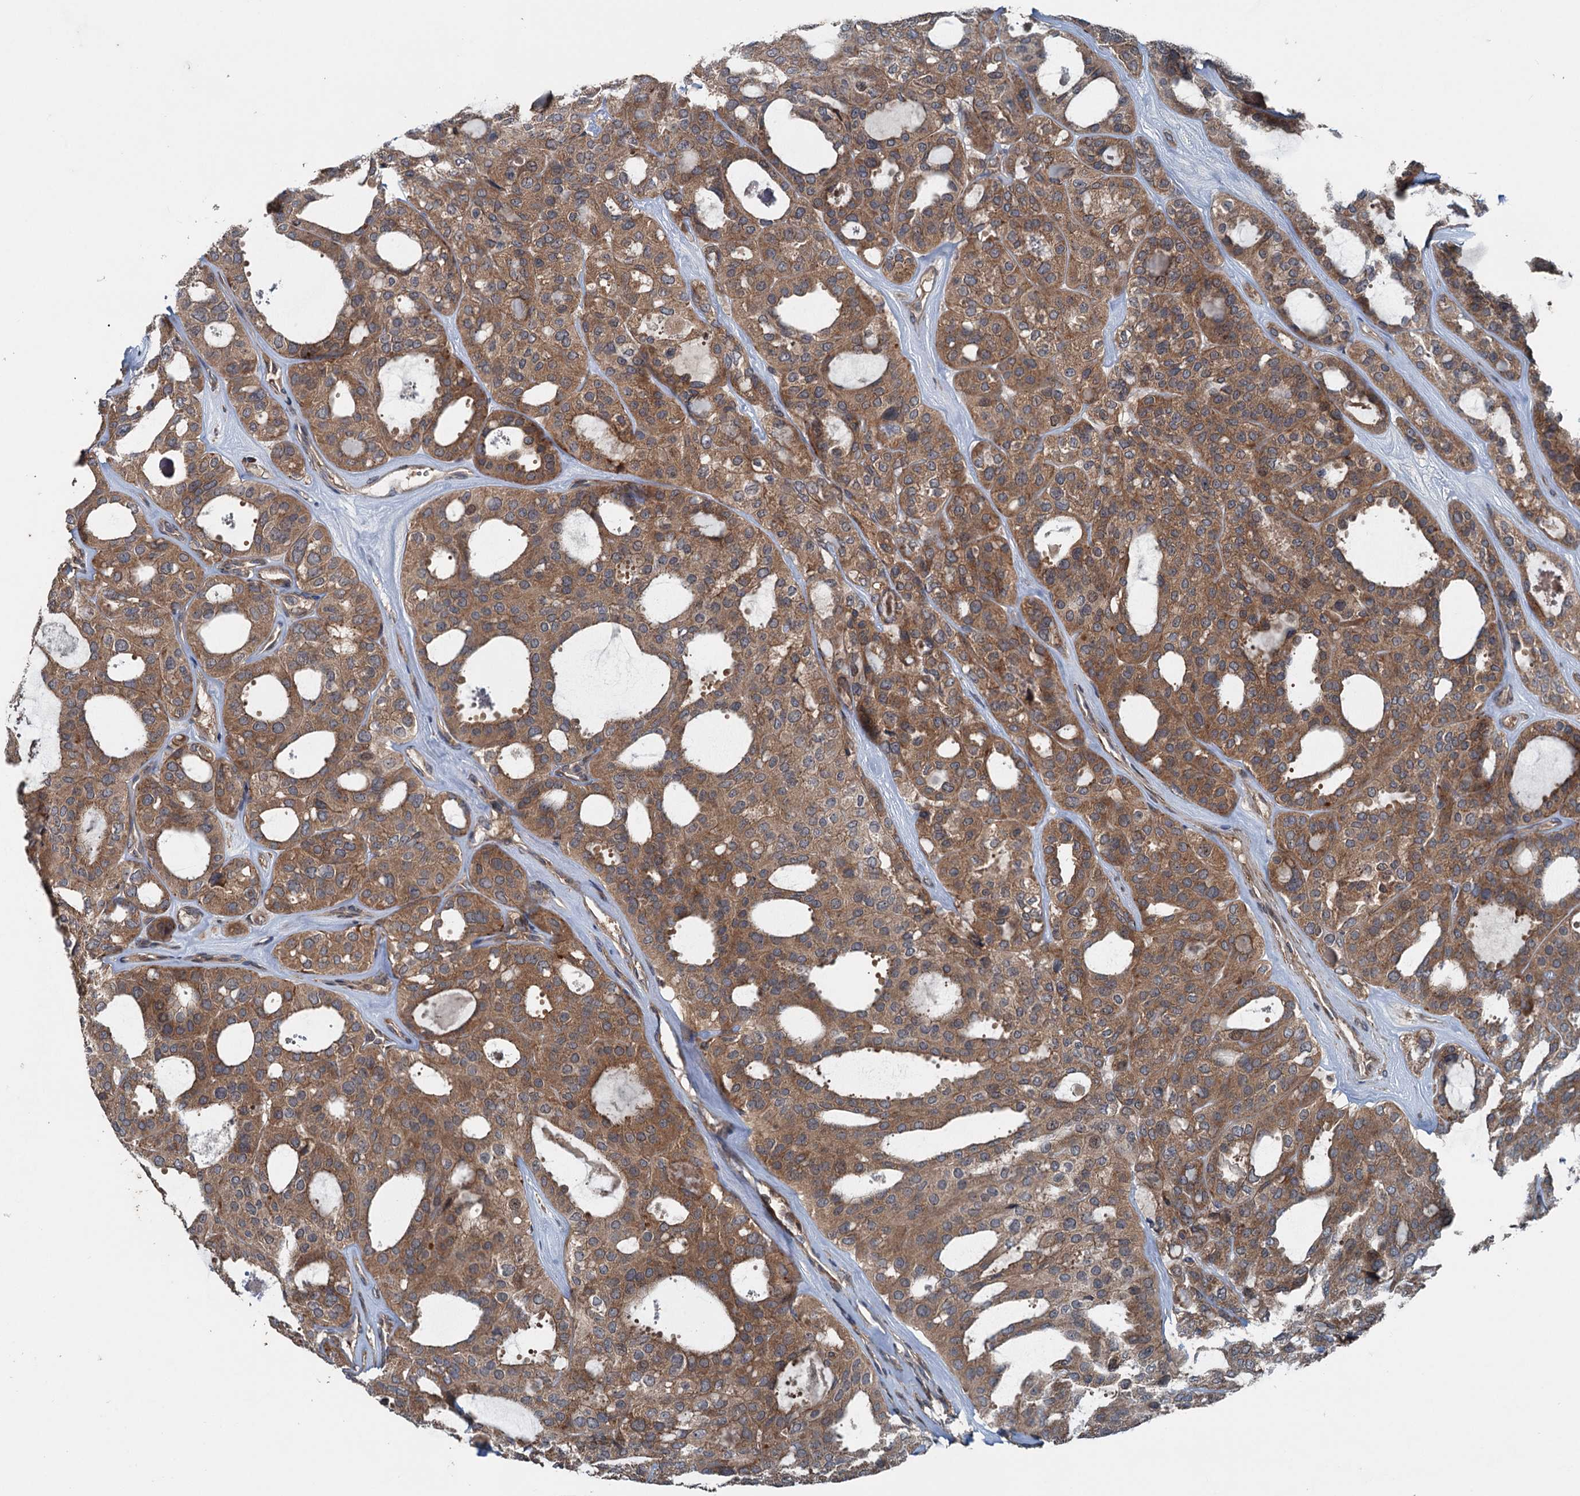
{"staining": {"intensity": "moderate", "quantity": ">75%", "location": "cytoplasmic/membranous"}, "tissue": "thyroid cancer", "cell_type": "Tumor cells", "image_type": "cancer", "snomed": [{"axis": "morphology", "description": "Follicular adenoma carcinoma, NOS"}, {"axis": "topography", "description": "Thyroid gland"}], "caption": "Immunohistochemistry (IHC) of human thyroid follicular adenoma carcinoma exhibits medium levels of moderate cytoplasmic/membranous staining in about >75% of tumor cells. (DAB = brown stain, brightfield microscopy at high magnification).", "gene": "TEDC1", "patient": {"sex": "male", "age": 75}}